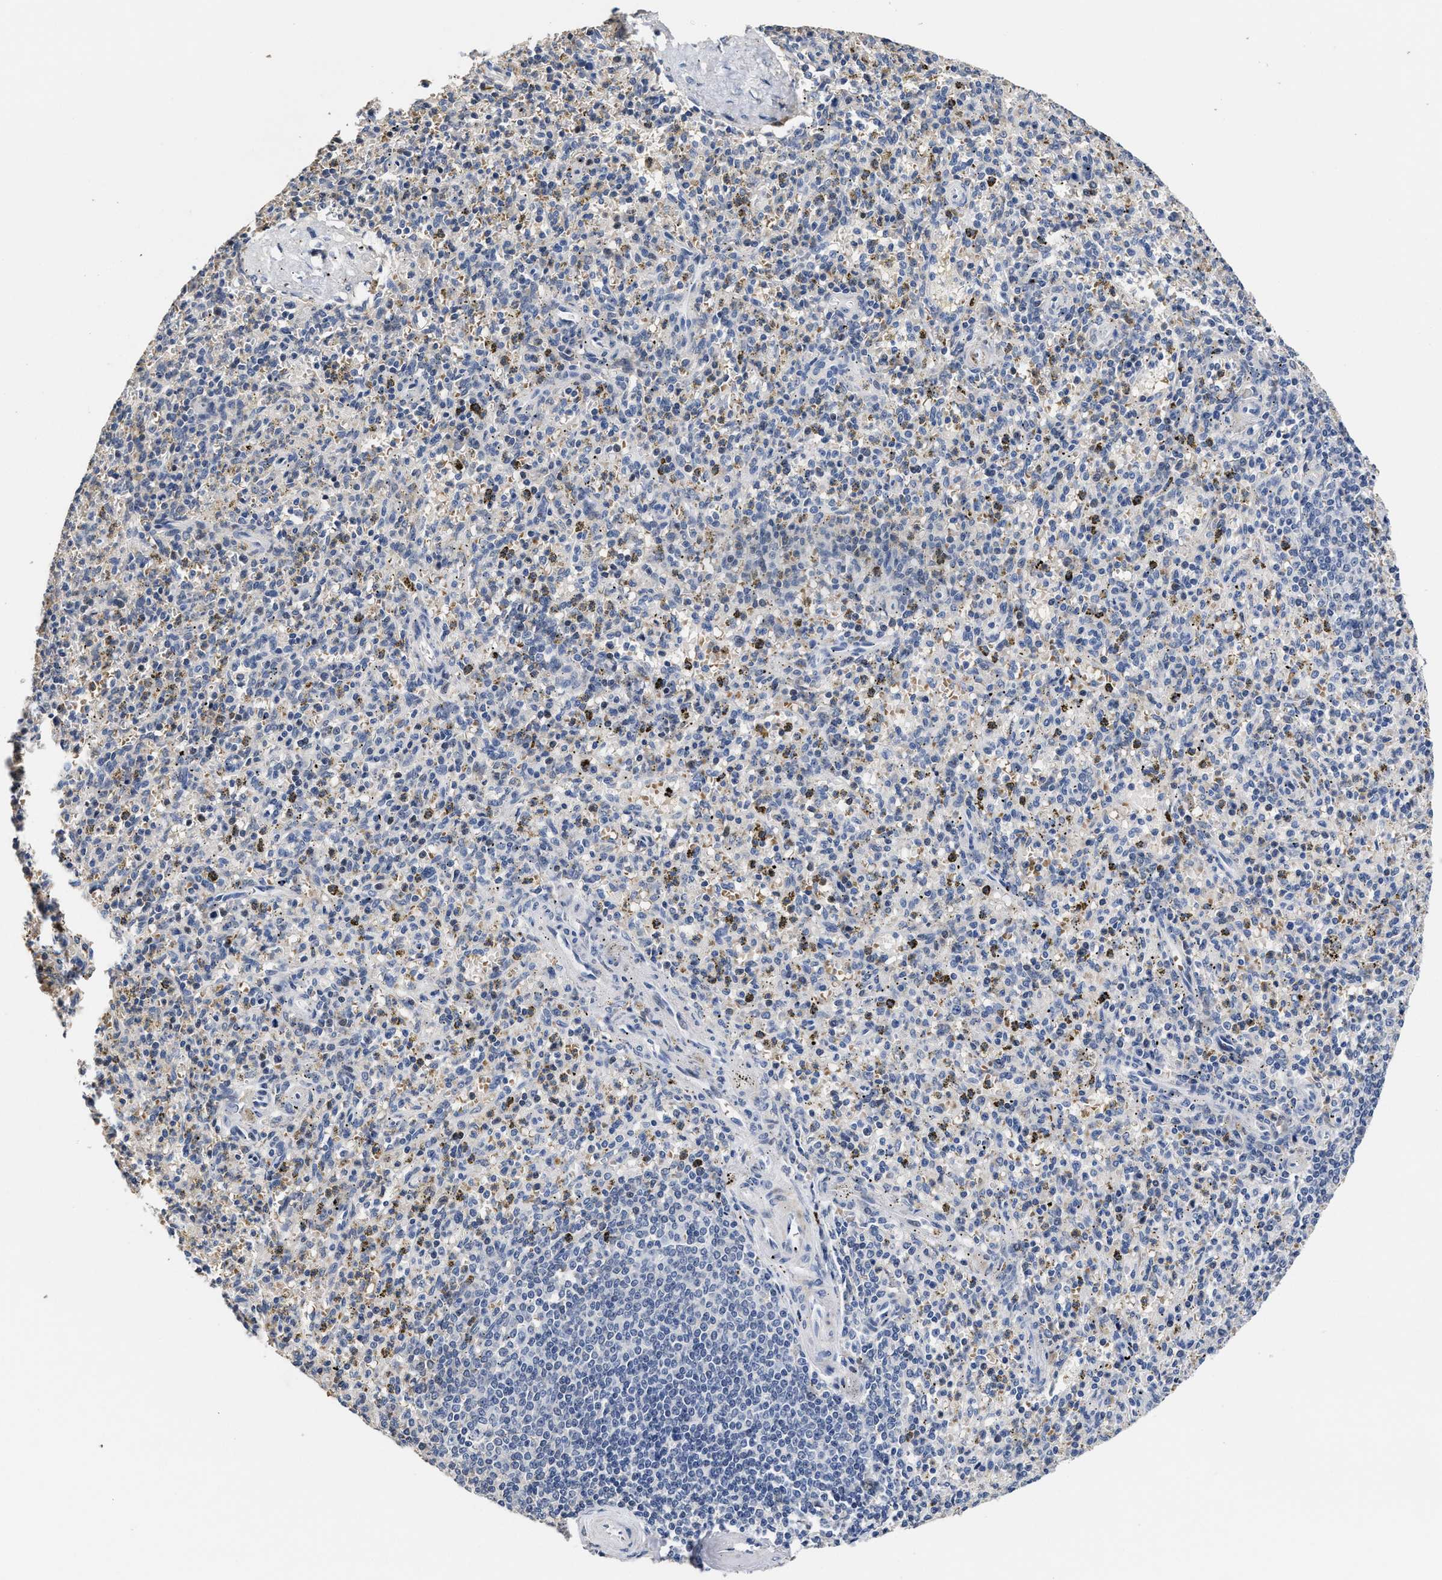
{"staining": {"intensity": "negative", "quantity": "none", "location": "none"}, "tissue": "spleen", "cell_type": "Cells in red pulp", "image_type": "normal", "snomed": [{"axis": "morphology", "description": "Normal tissue, NOS"}, {"axis": "topography", "description": "Spleen"}], "caption": "This is a image of immunohistochemistry (IHC) staining of benign spleen, which shows no staining in cells in red pulp.", "gene": "ZFAT", "patient": {"sex": "male", "age": 72}}